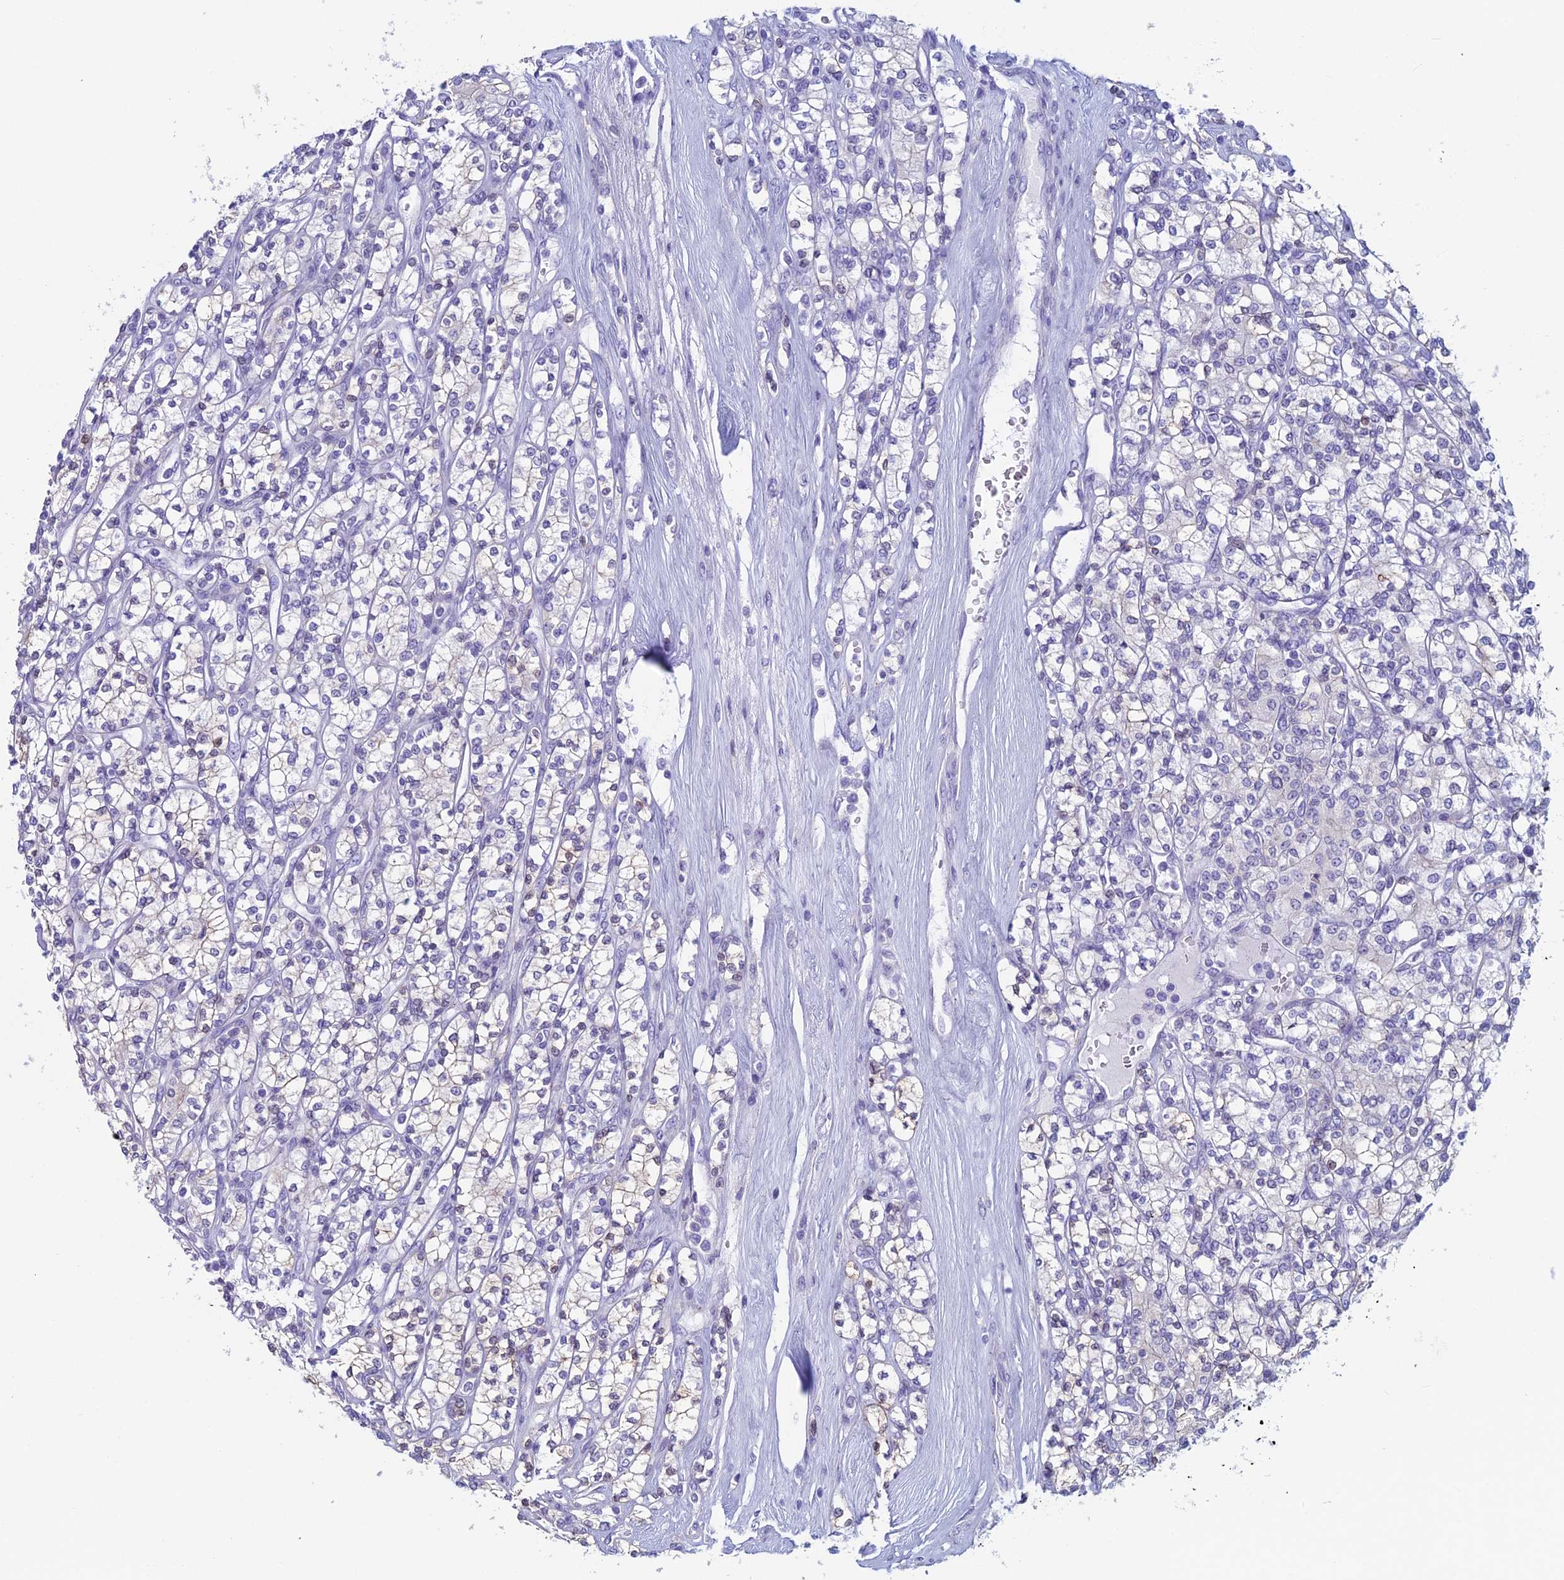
{"staining": {"intensity": "negative", "quantity": "none", "location": "none"}, "tissue": "renal cancer", "cell_type": "Tumor cells", "image_type": "cancer", "snomed": [{"axis": "morphology", "description": "Adenocarcinoma, NOS"}, {"axis": "topography", "description": "Kidney"}], "caption": "Immunohistochemistry of renal adenocarcinoma shows no positivity in tumor cells.", "gene": "KCNK17", "patient": {"sex": "male", "age": 77}}